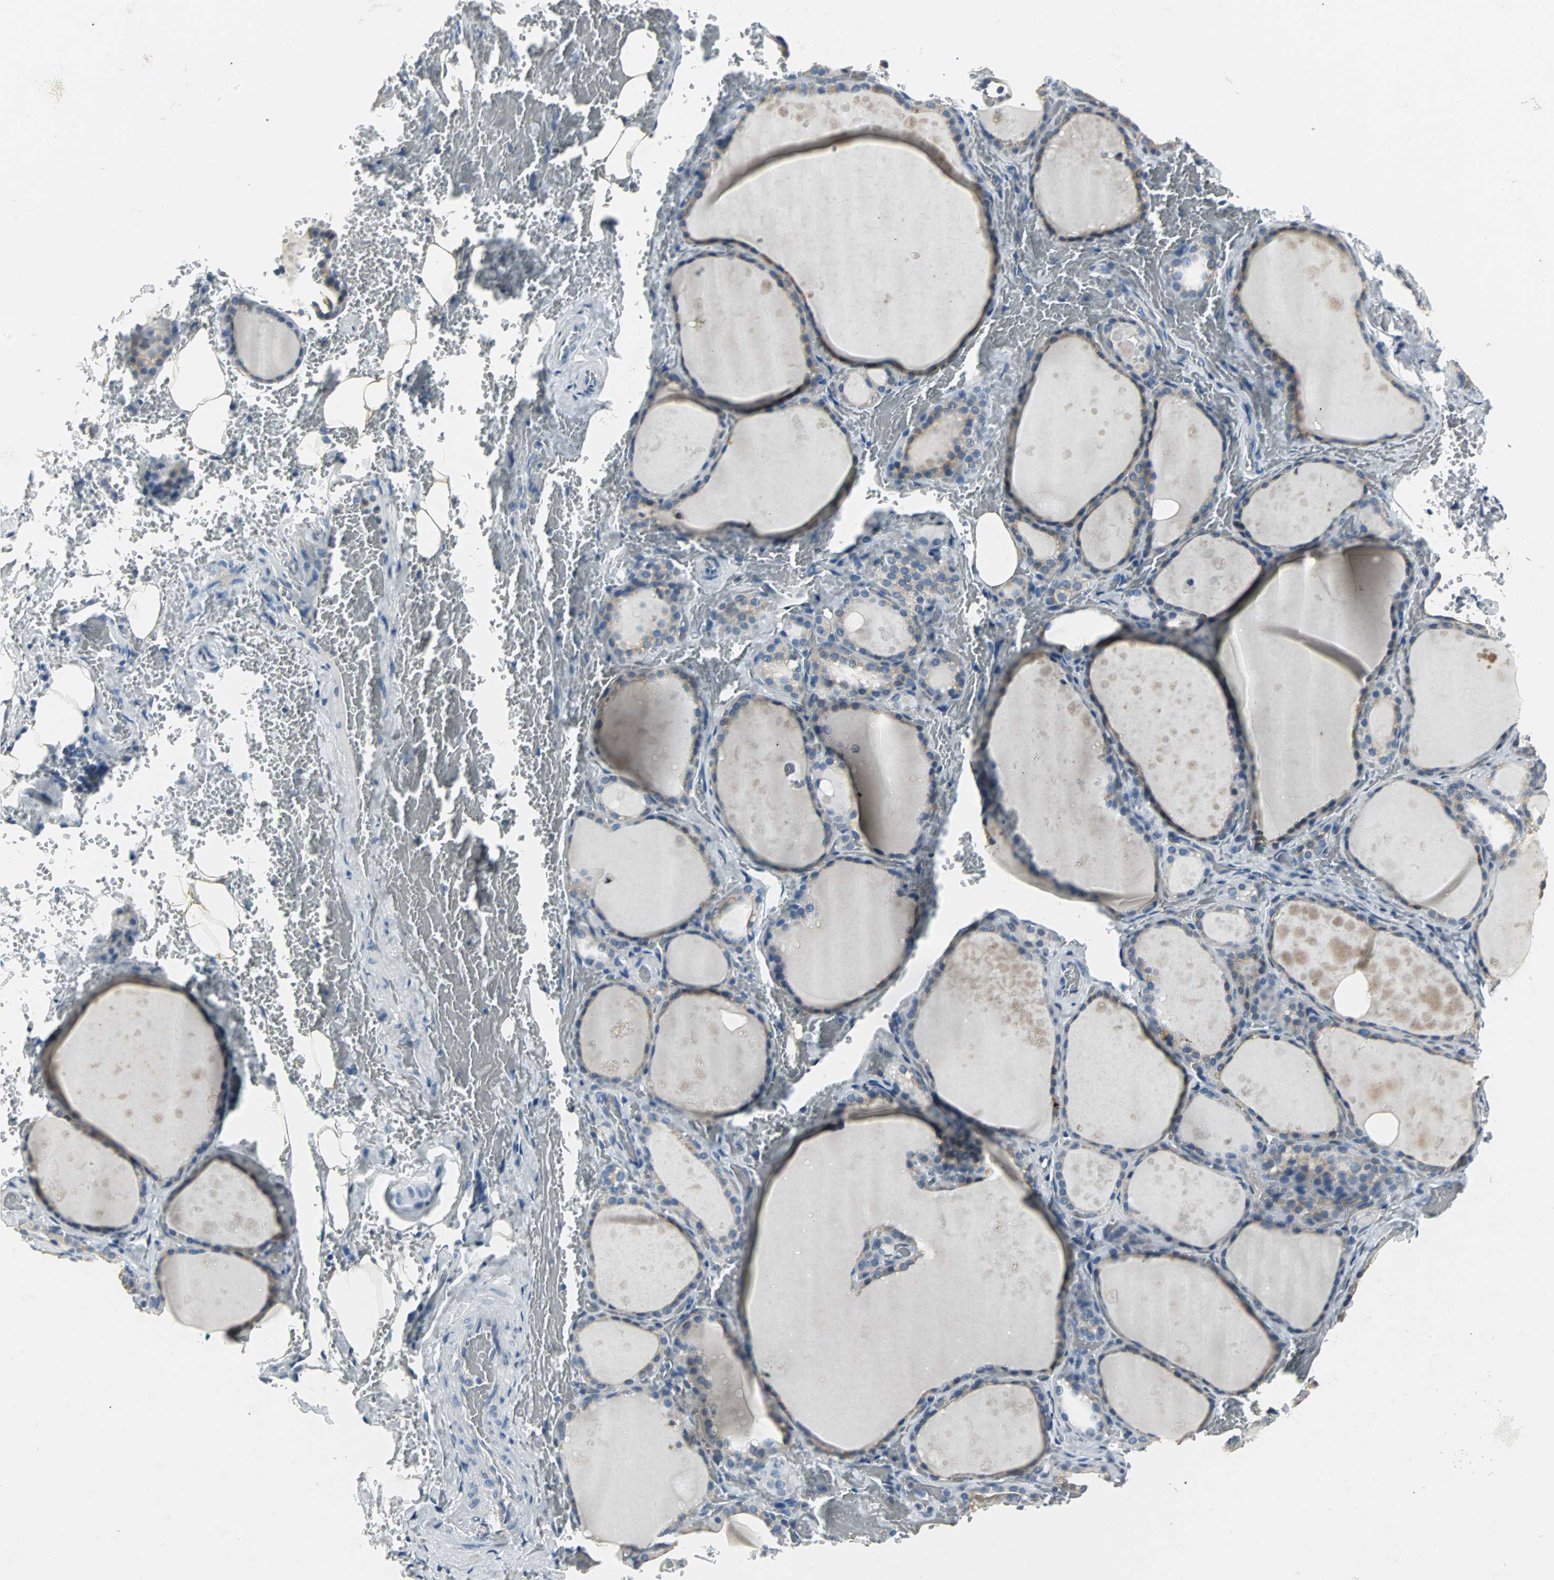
{"staining": {"intensity": "weak", "quantity": "25%-75%", "location": "cytoplasmic/membranous"}, "tissue": "thyroid gland", "cell_type": "Glandular cells", "image_type": "normal", "snomed": [{"axis": "morphology", "description": "Normal tissue, NOS"}, {"axis": "topography", "description": "Thyroid gland"}], "caption": "This is an image of immunohistochemistry staining of normal thyroid gland, which shows weak expression in the cytoplasmic/membranous of glandular cells.", "gene": "SLC2A5", "patient": {"sex": "male", "age": 61}}